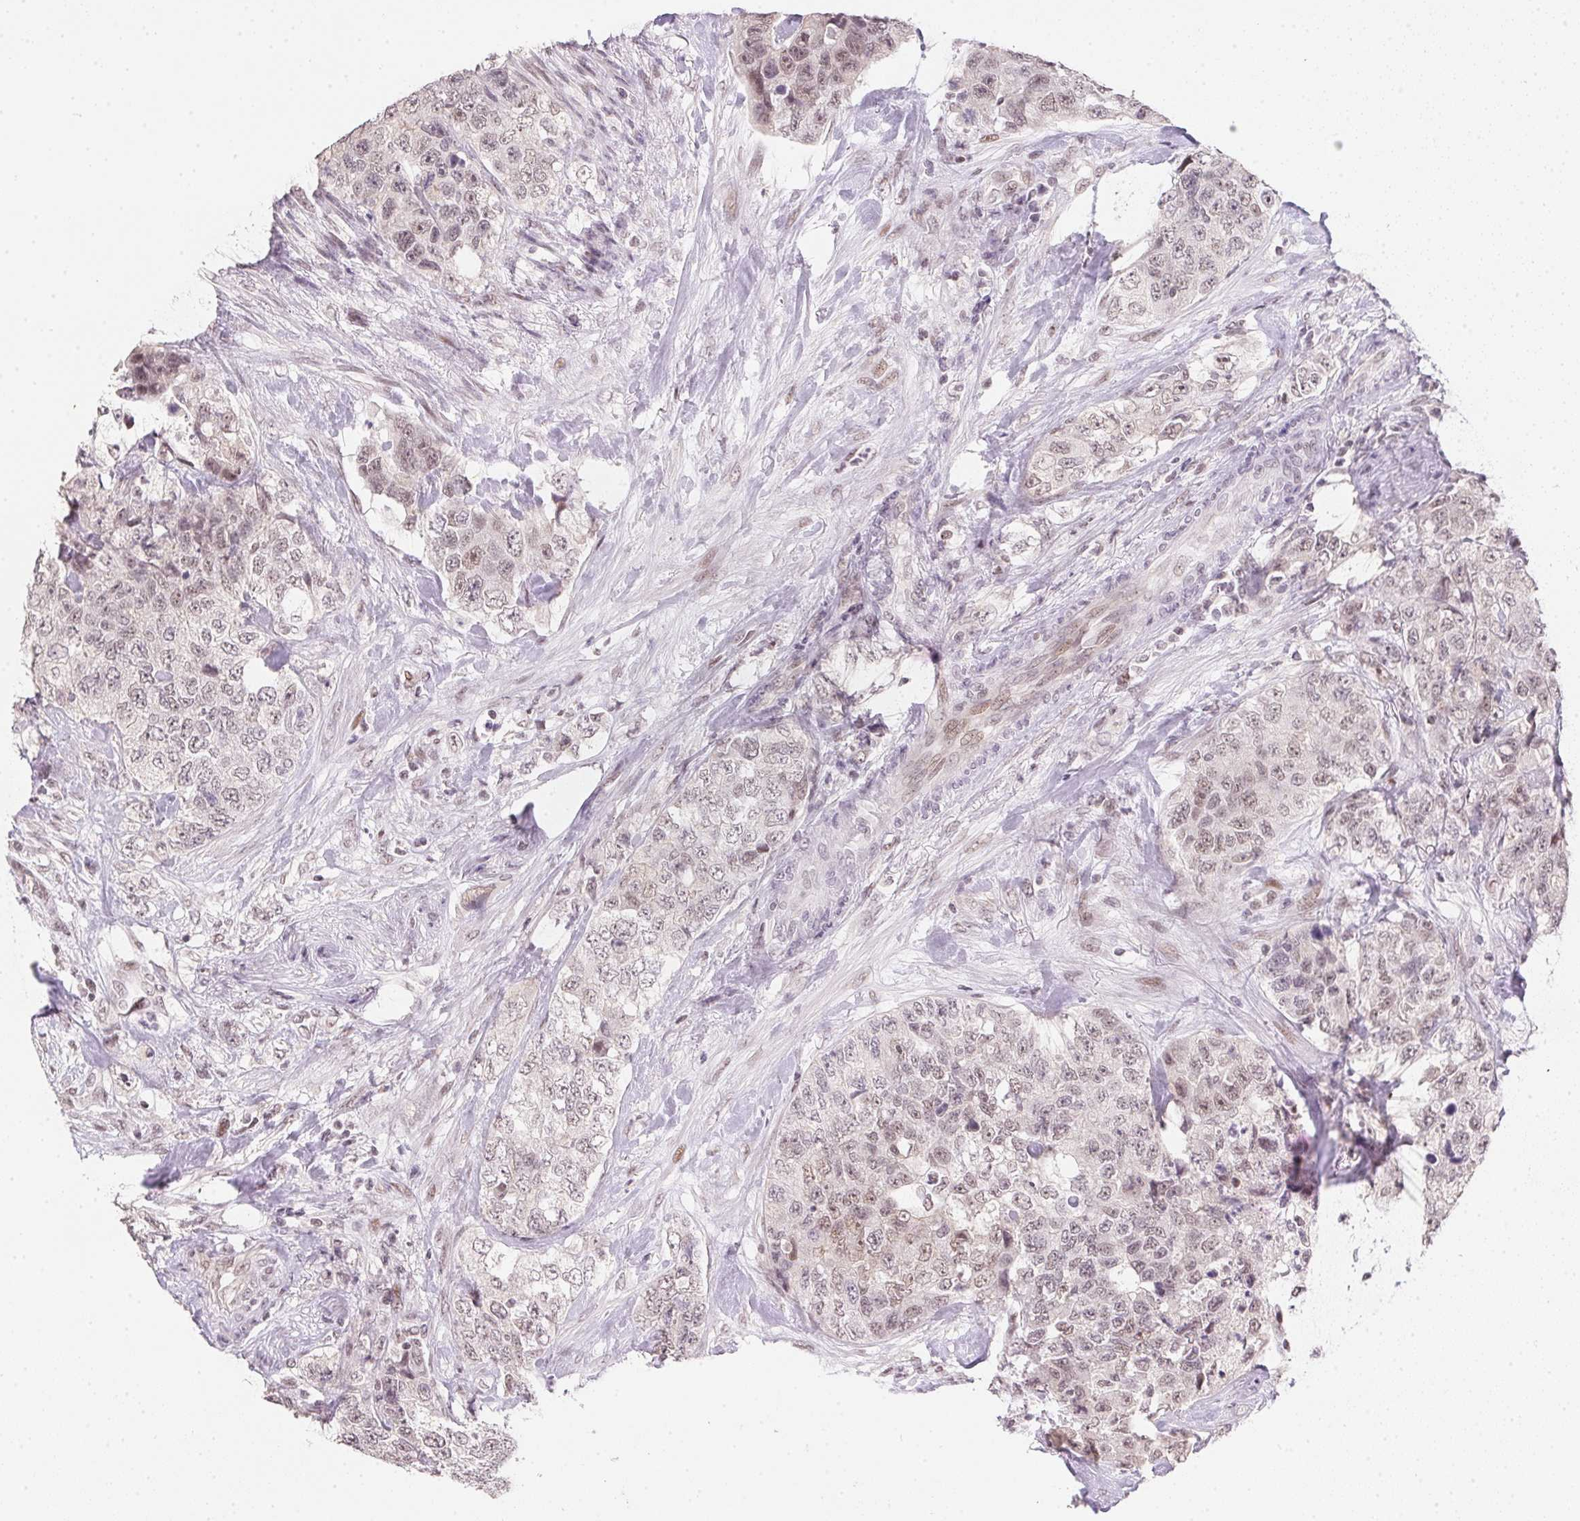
{"staining": {"intensity": "weak", "quantity": "25%-75%", "location": "nuclear"}, "tissue": "urothelial cancer", "cell_type": "Tumor cells", "image_type": "cancer", "snomed": [{"axis": "morphology", "description": "Urothelial carcinoma, High grade"}, {"axis": "topography", "description": "Urinary bladder"}], "caption": "High-grade urothelial carcinoma stained with IHC demonstrates weak nuclear positivity in approximately 25%-75% of tumor cells.", "gene": "KDM4D", "patient": {"sex": "female", "age": 78}}